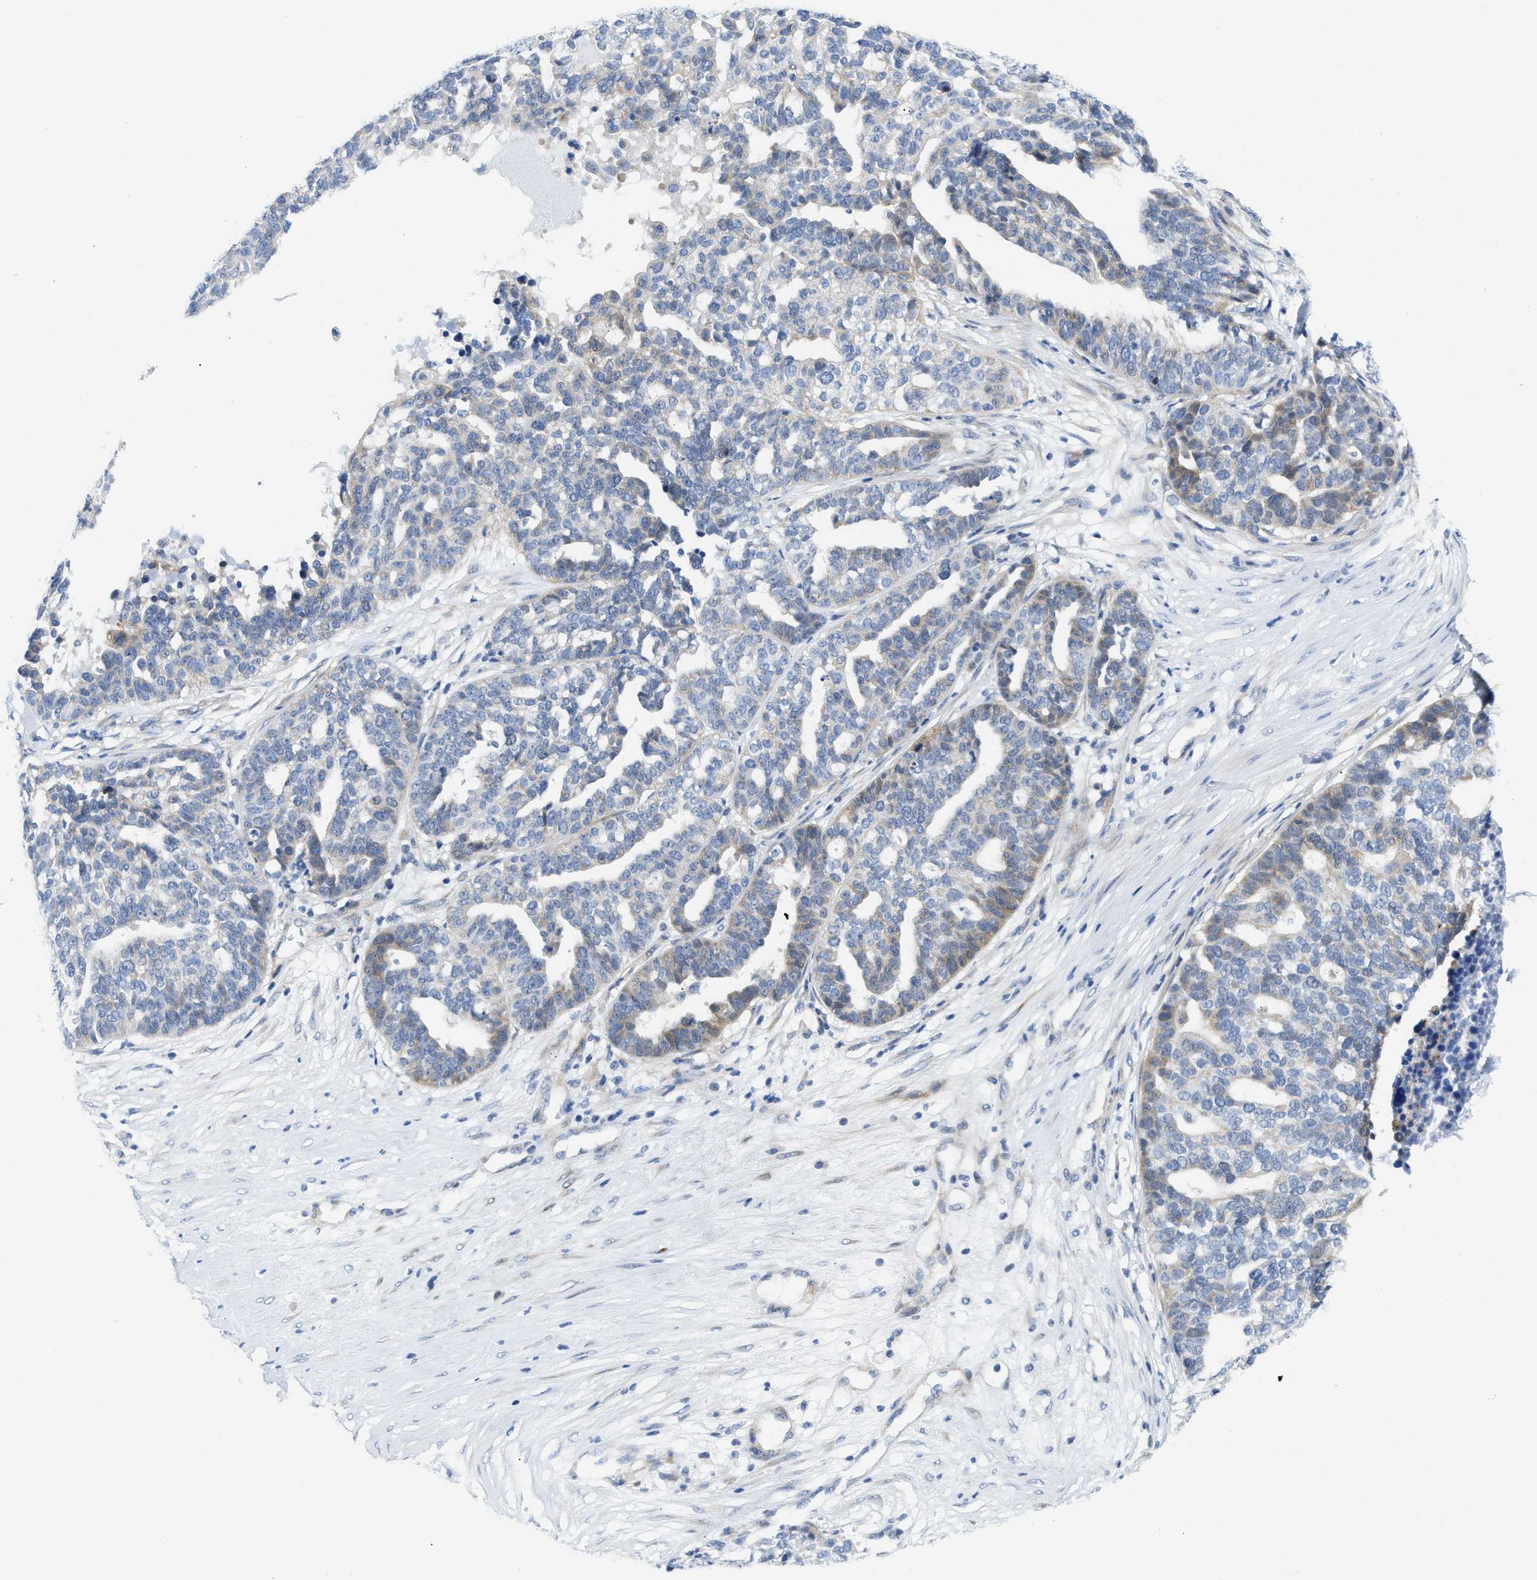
{"staining": {"intensity": "weak", "quantity": "<25%", "location": "cytoplasmic/membranous"}, "tissue": "ovarian cancer", "cell_type": "Tumor cells", "image_type": "cancer", "snomed": [{"axis": "morphology", "description": "Cystadenocarcinoma, serous, NOS"}, {"axis": "topography", "description": "Ovary"}], "caption": "Protein analysis of serous cystadenocarcinoma (ovarian) displays no significant positivity in tumor cells. The staining was performed using DAB to visualize the protein expression in brown, while the nuclei were stained in blue with hematoxylin (Magnification: 20x).", "gene": "FHL1", "patient": {"sex": "female", "age": 59}}